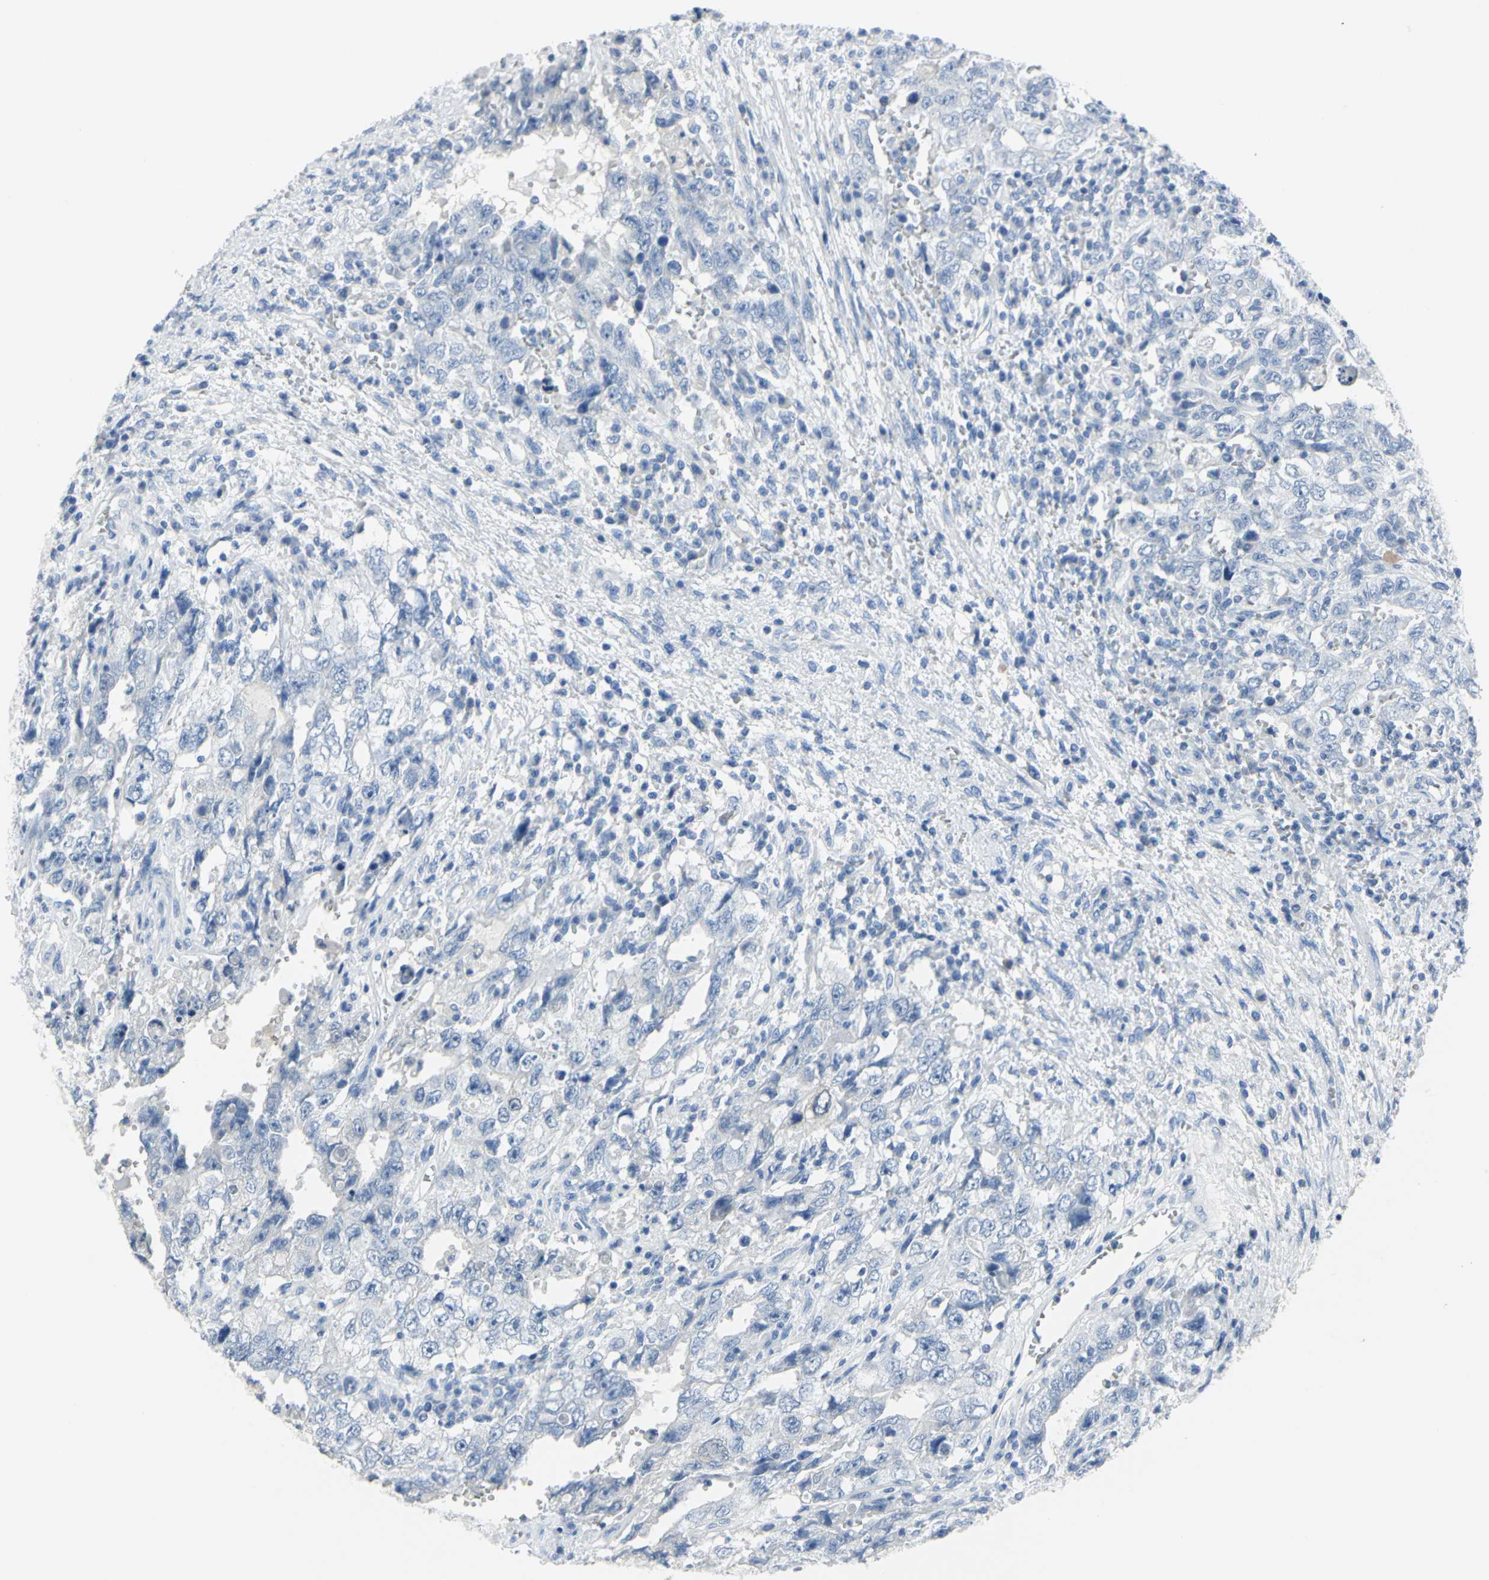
{"staining": {"intensity": "negative", "quantity": "none", "location": "none"}, "tissue": "testis cancer", "cell_type": "Tumor cells", "image_type": "cancer", "snomed": [{"axis": "morphology", "description": "Carcinoma, Embryonal, NOS"}, {"axis": "topography", "description": "Testis"}], "caption": "Protein analysis of testis cancer (embryonal carcinoma) displays no significant staining in tumor cells.", "gene": "SFN", "patient": {"sex": "male", "age": 26}}